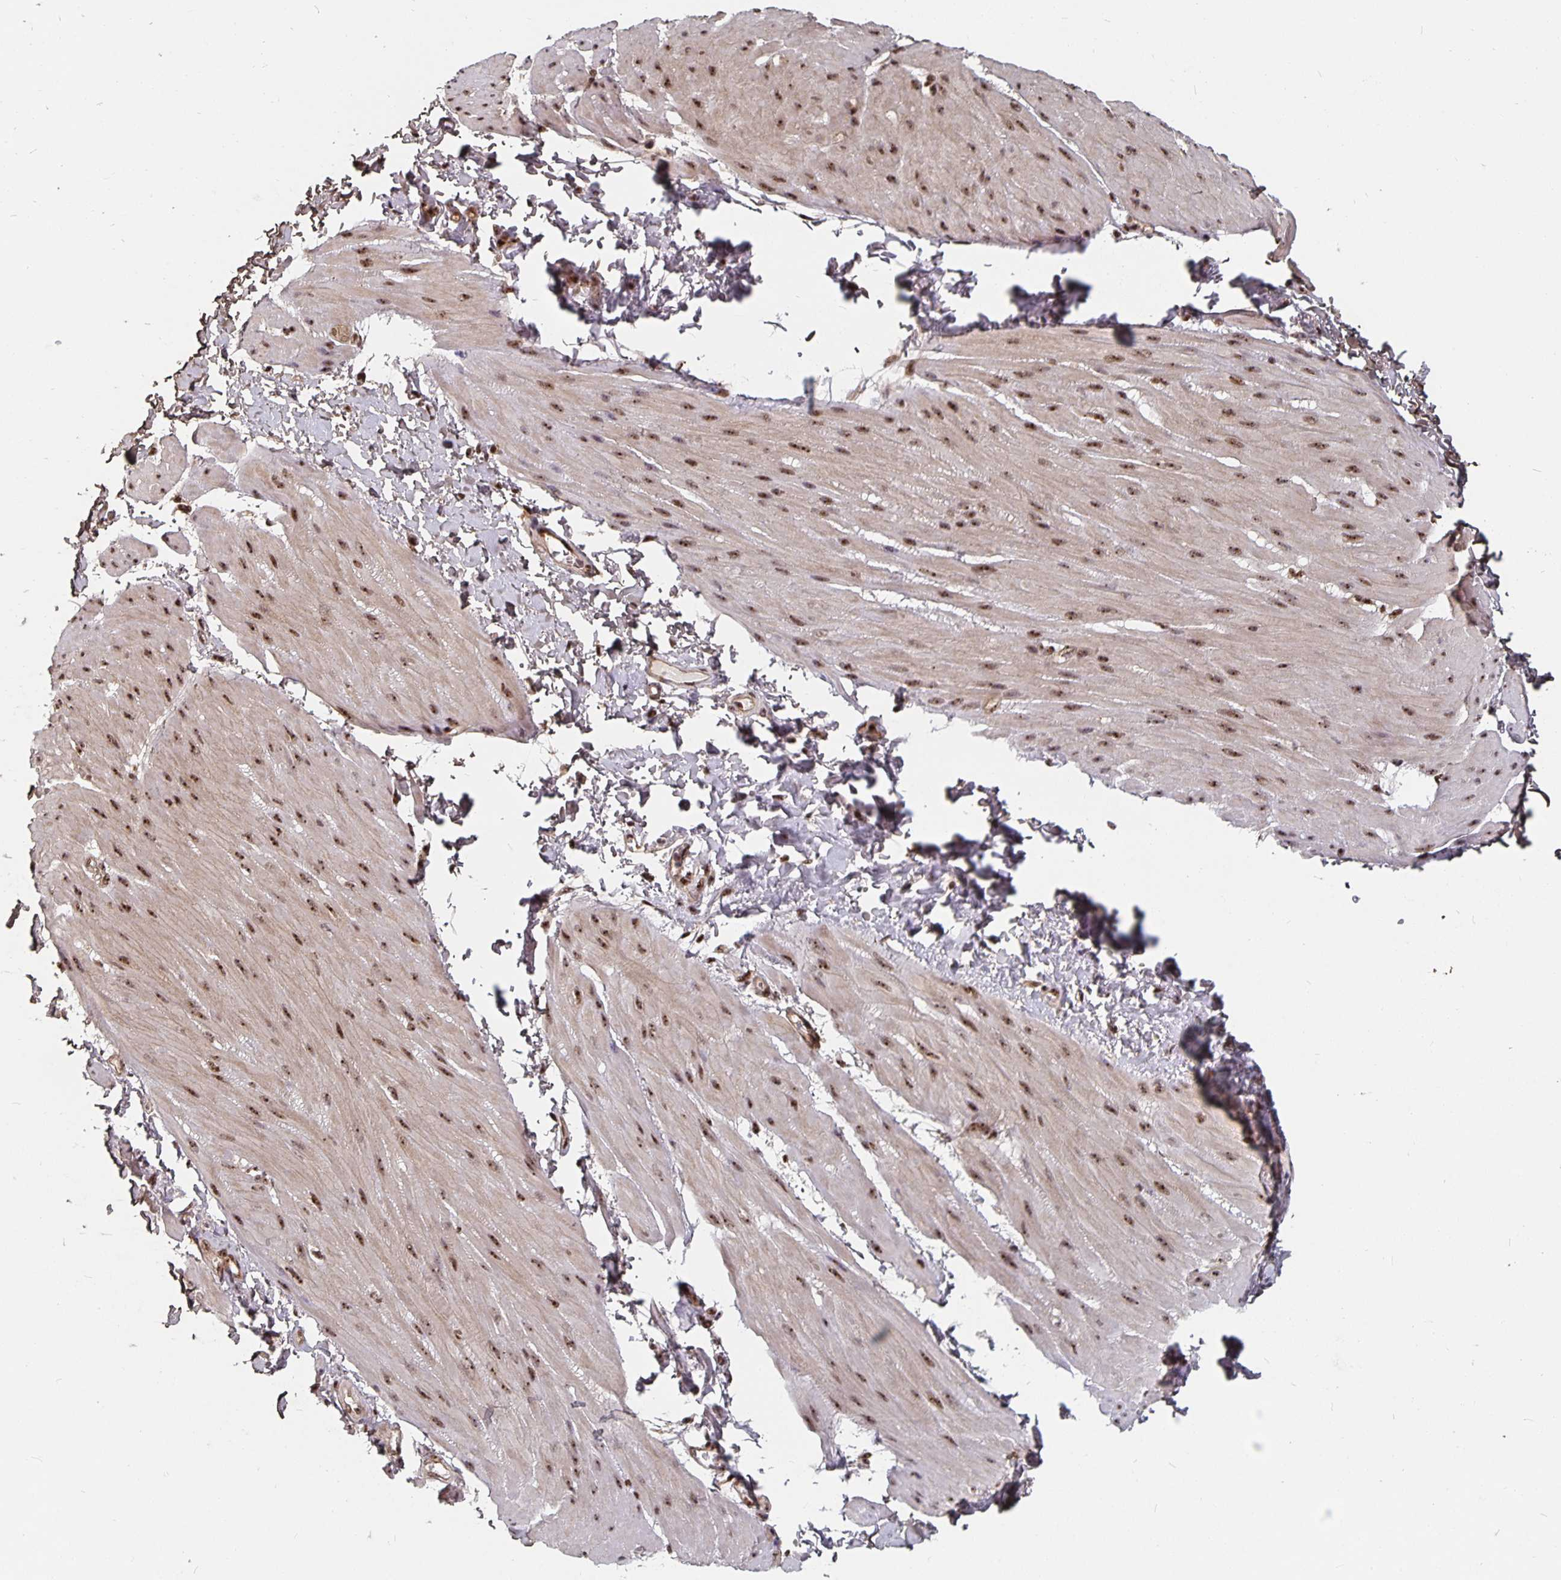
{"staining": {"intensity": "moderate", "quantity": ">75%", "location": "nuclear"}, "tissue": "adipose tissue", "cell_type": "Adipocytes", "image_type": "normal", "snomed": [{"axis": "morphology", "description": "Normal tissue, NOS"}, {"axis": "topography", "description": "Urinary bladder"}, {"axis": "topography", "description": "Peripheral nerve tissue"}], "caption": "This image demonstrates immunohistochemistry (IHC) staining of benign adipose tissue, with medium moderate nuclear positivity in approximately >75% of adipocytes.", "gene": "LAS1L", "patient": {"sex": "female", "age": 60}}